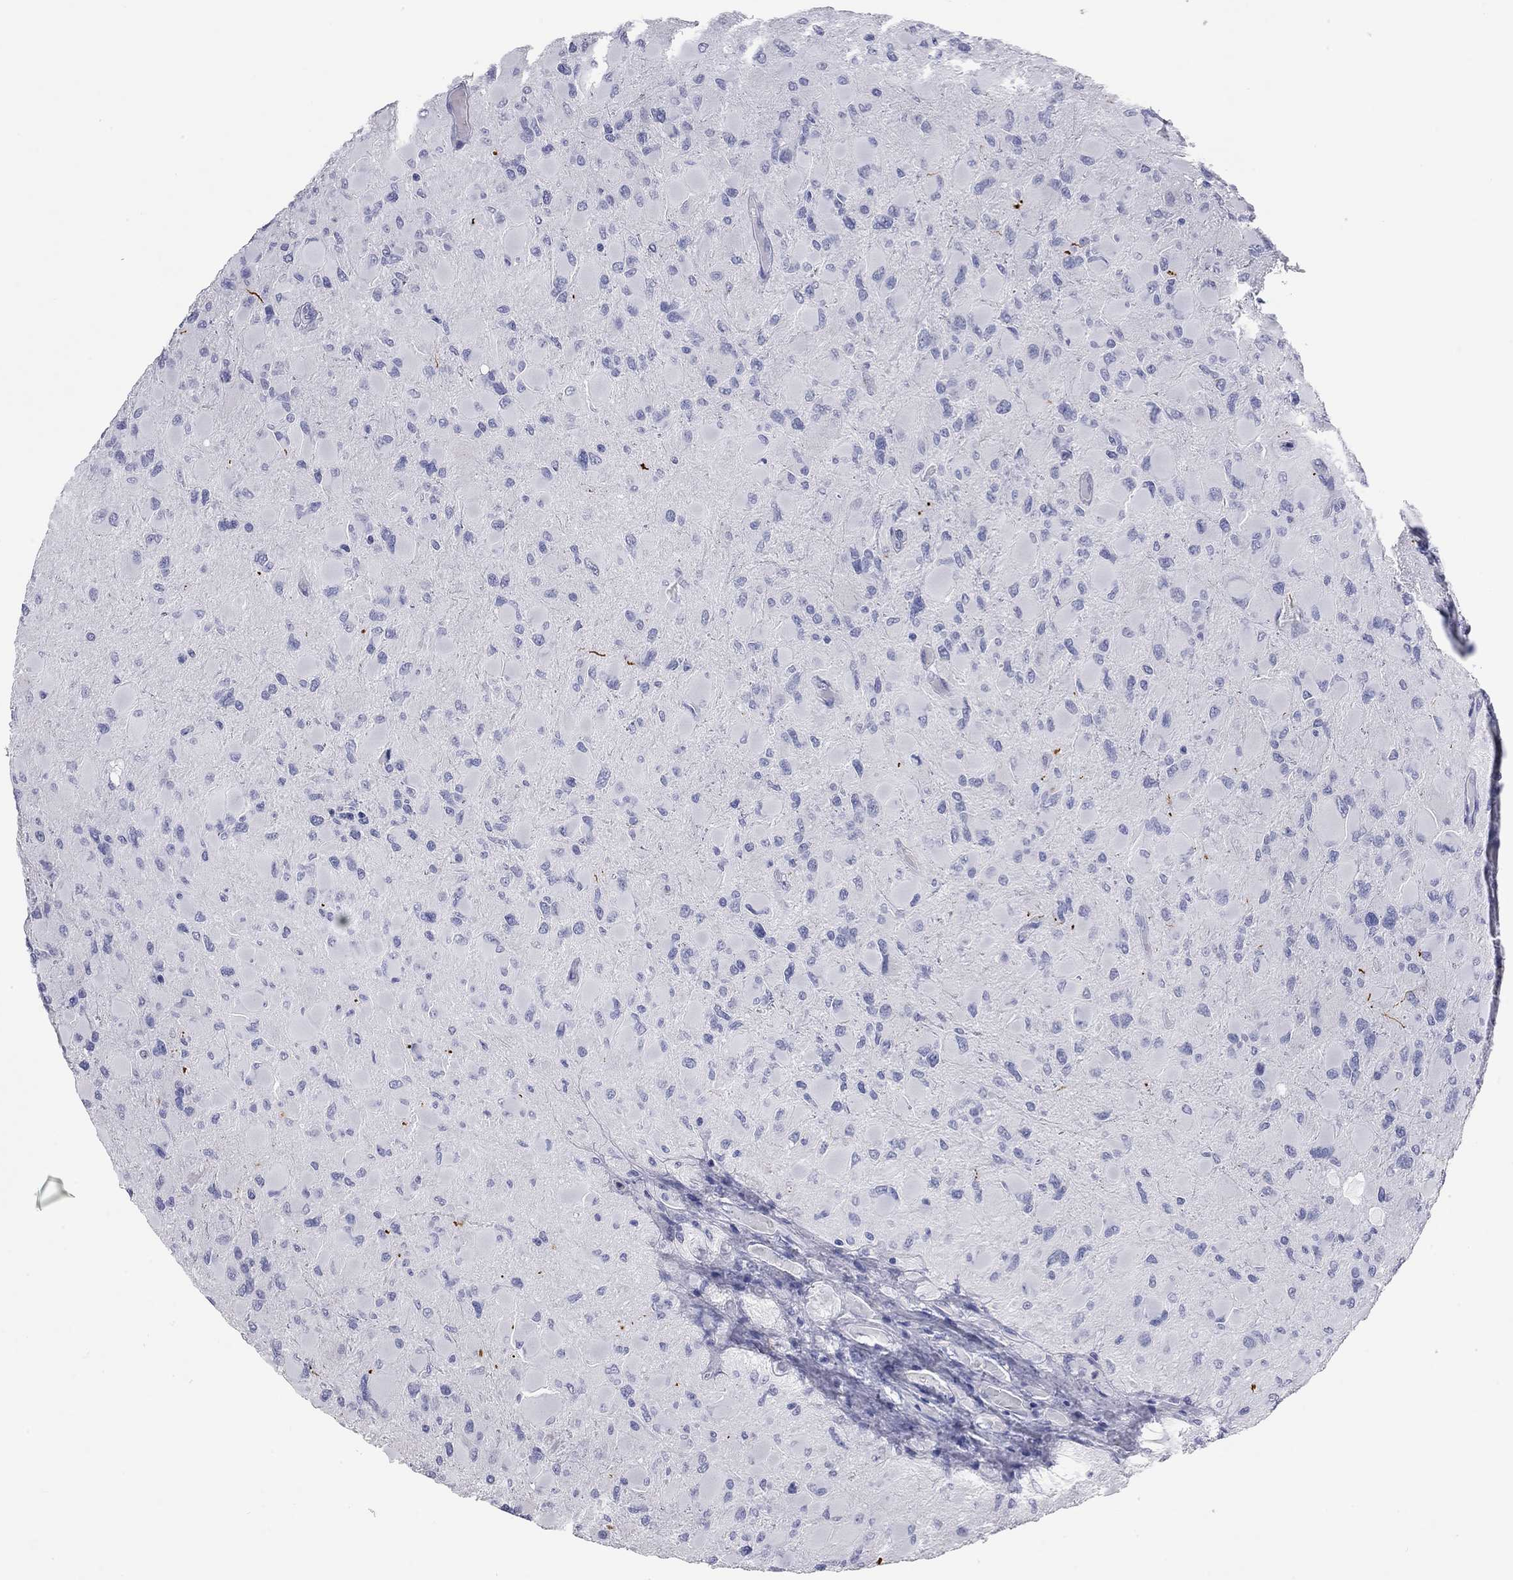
{"staining": {"intensity": "negative", "quantity": "none", "location": "none"}, "tissue": "glioma", "cell_type": "Tumor cells", "image_type": "cancer", "snomed": [{"axis": "morphology", "description": "Glioma, malignant, High grade"}, {"axis": "topography", "description": "Cerebral cortex"}], "caption": "An immunohistochemistry (IHC) photomicrograph of glioma is shown. There is no staining in tumor cells of glioma.", "gene": "AK8", "patient": {"sex": "female", "age": 36}}